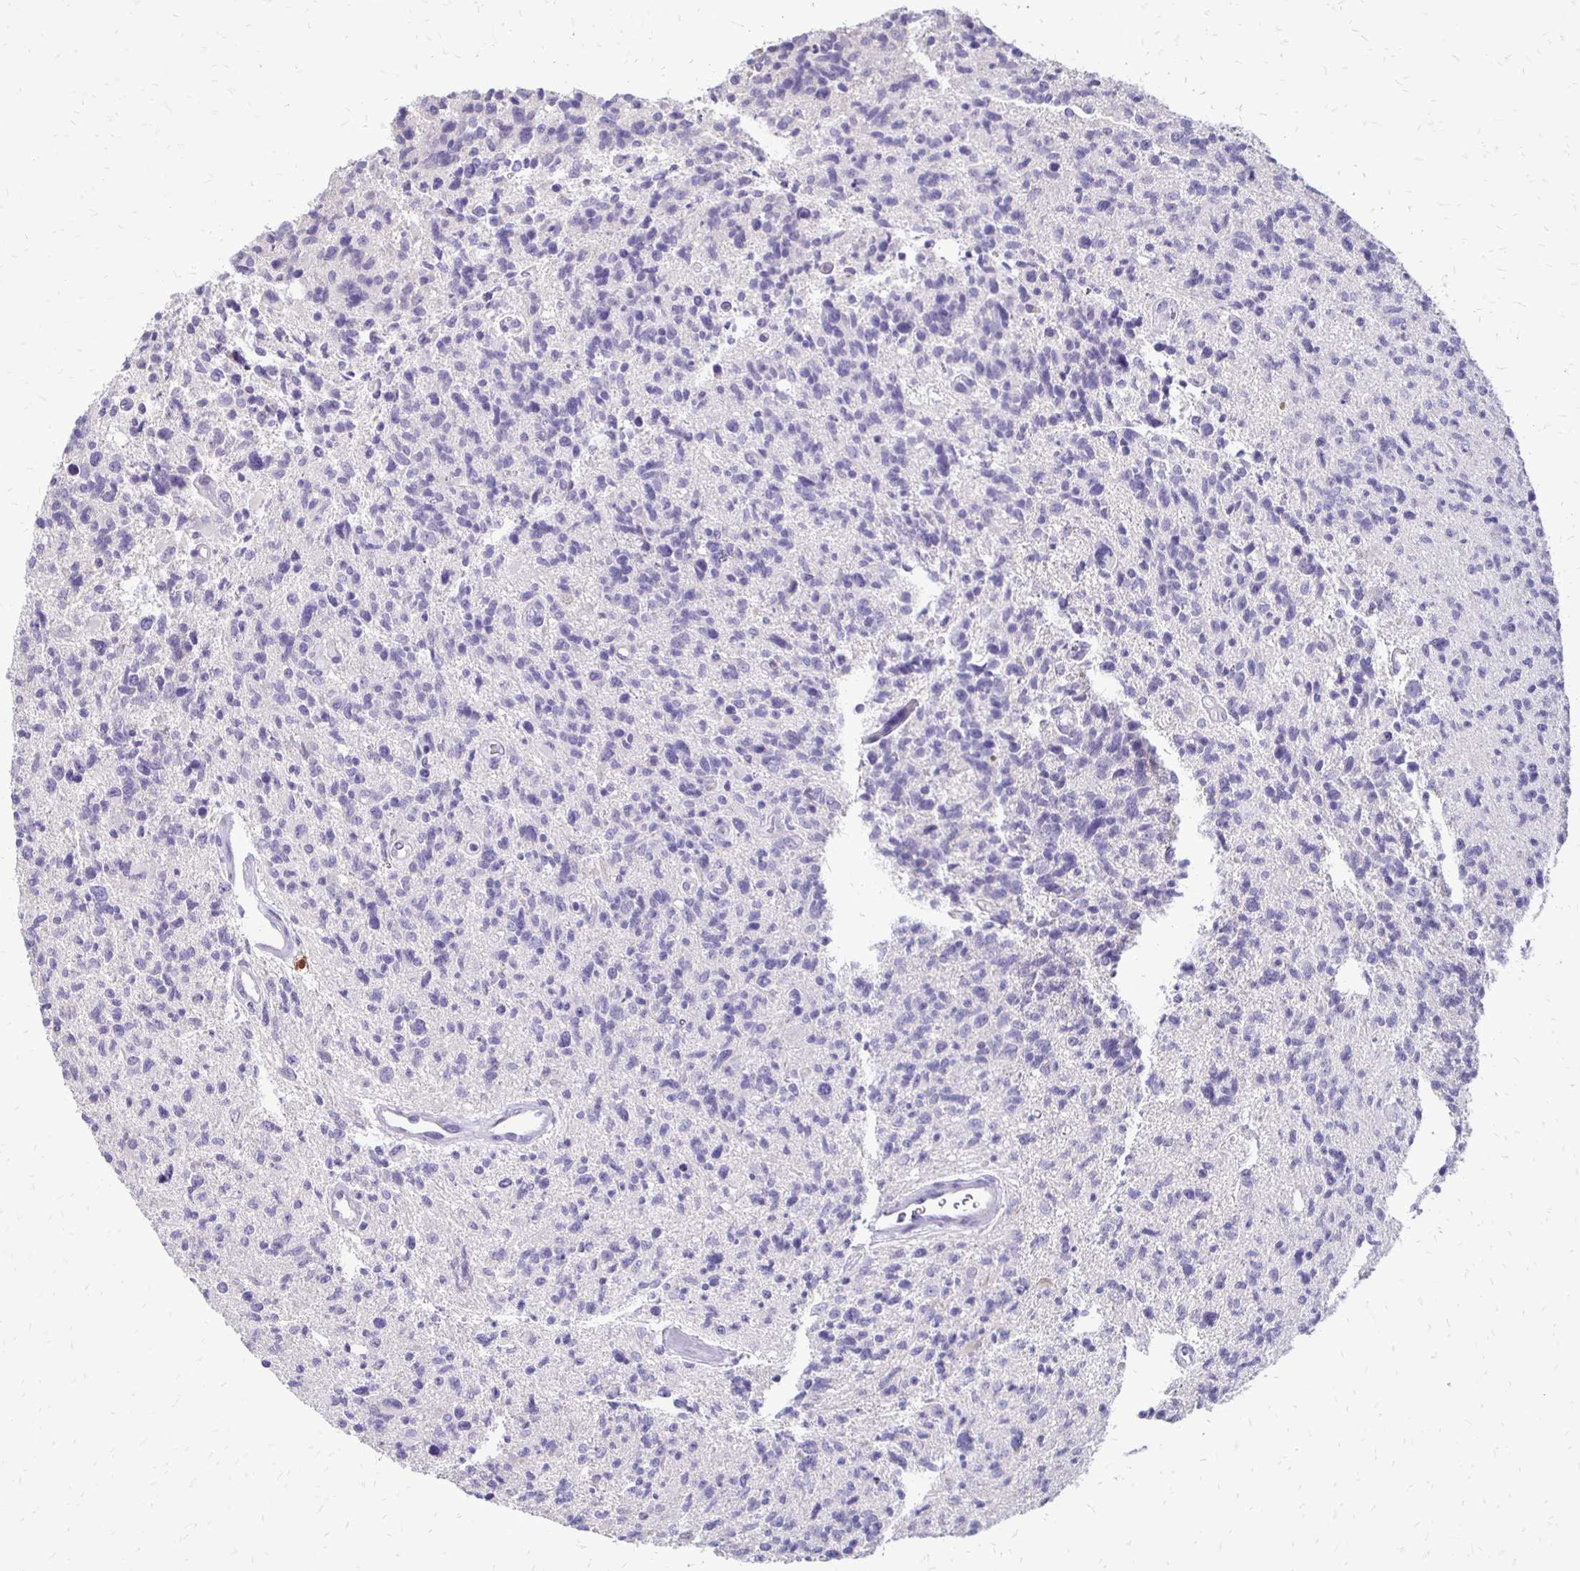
{"staining": {"intensity": "negative", "quantity": "none", "location": "none"}, "tissue": "glioma", "cell_type": "Tumor cells", "image_type": "cancer", "snomed": [{"axis": "morphology", "description": "Glioma, malignant, High grade"}, {"axis": "topography", "description": "Brain"}], "caption": "Immunohistochemical staining of malignant high-grade glioma demonstrates no significant staining in tumor cells. Brightfield microscopy of immunohistochemistry stained with DAB (brown) and hematoxylin (blue), captured at high magnification.", "gene": "ALPG", "patient": {"sex": "male", "age": 29}}